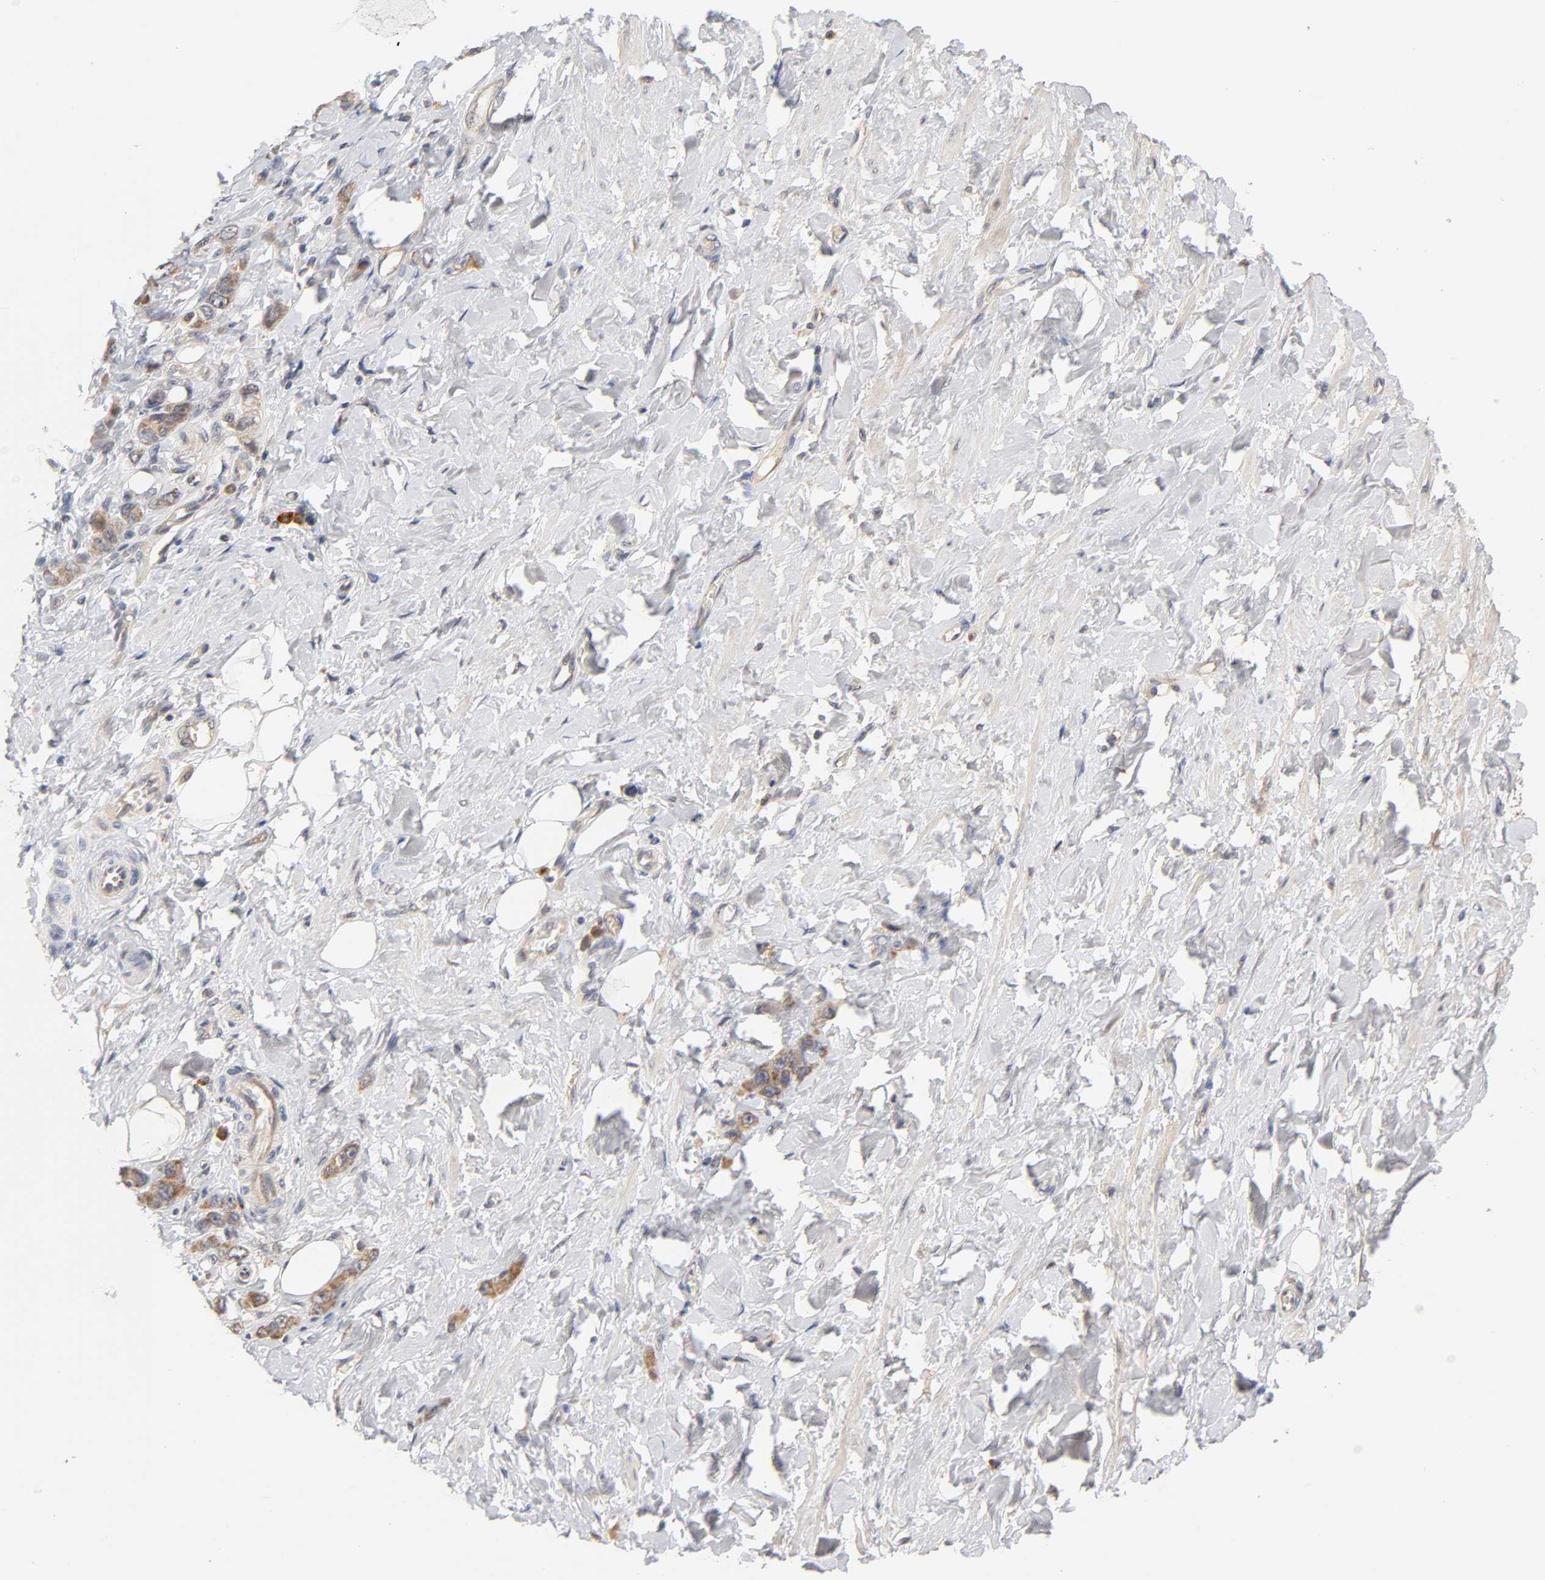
{"staining": {"intensity": "moderate", "quantity": ">75%", "location": "cytoplasmic/membranous"}, "tissue": "stomach cancer", "cell_type": "Tumor cells", "image_type": "cancer", "snomed": [{"axis": "morphology", "description": "Adenocarcinoma, NOS"}, {"axis": "topography", "description": "Stomach"}], "caption": "This histopathology image exhibits stomach adenocarcinoma stained with immunohistochemistry to label a protein in brown. The cytoplasmic/membranous of tumor cells show moderate positivity for the protein. Nuclei are counter-stained blue.", "gene": "GSTZ1", "patient": {"sex": "male", "age": 82}}